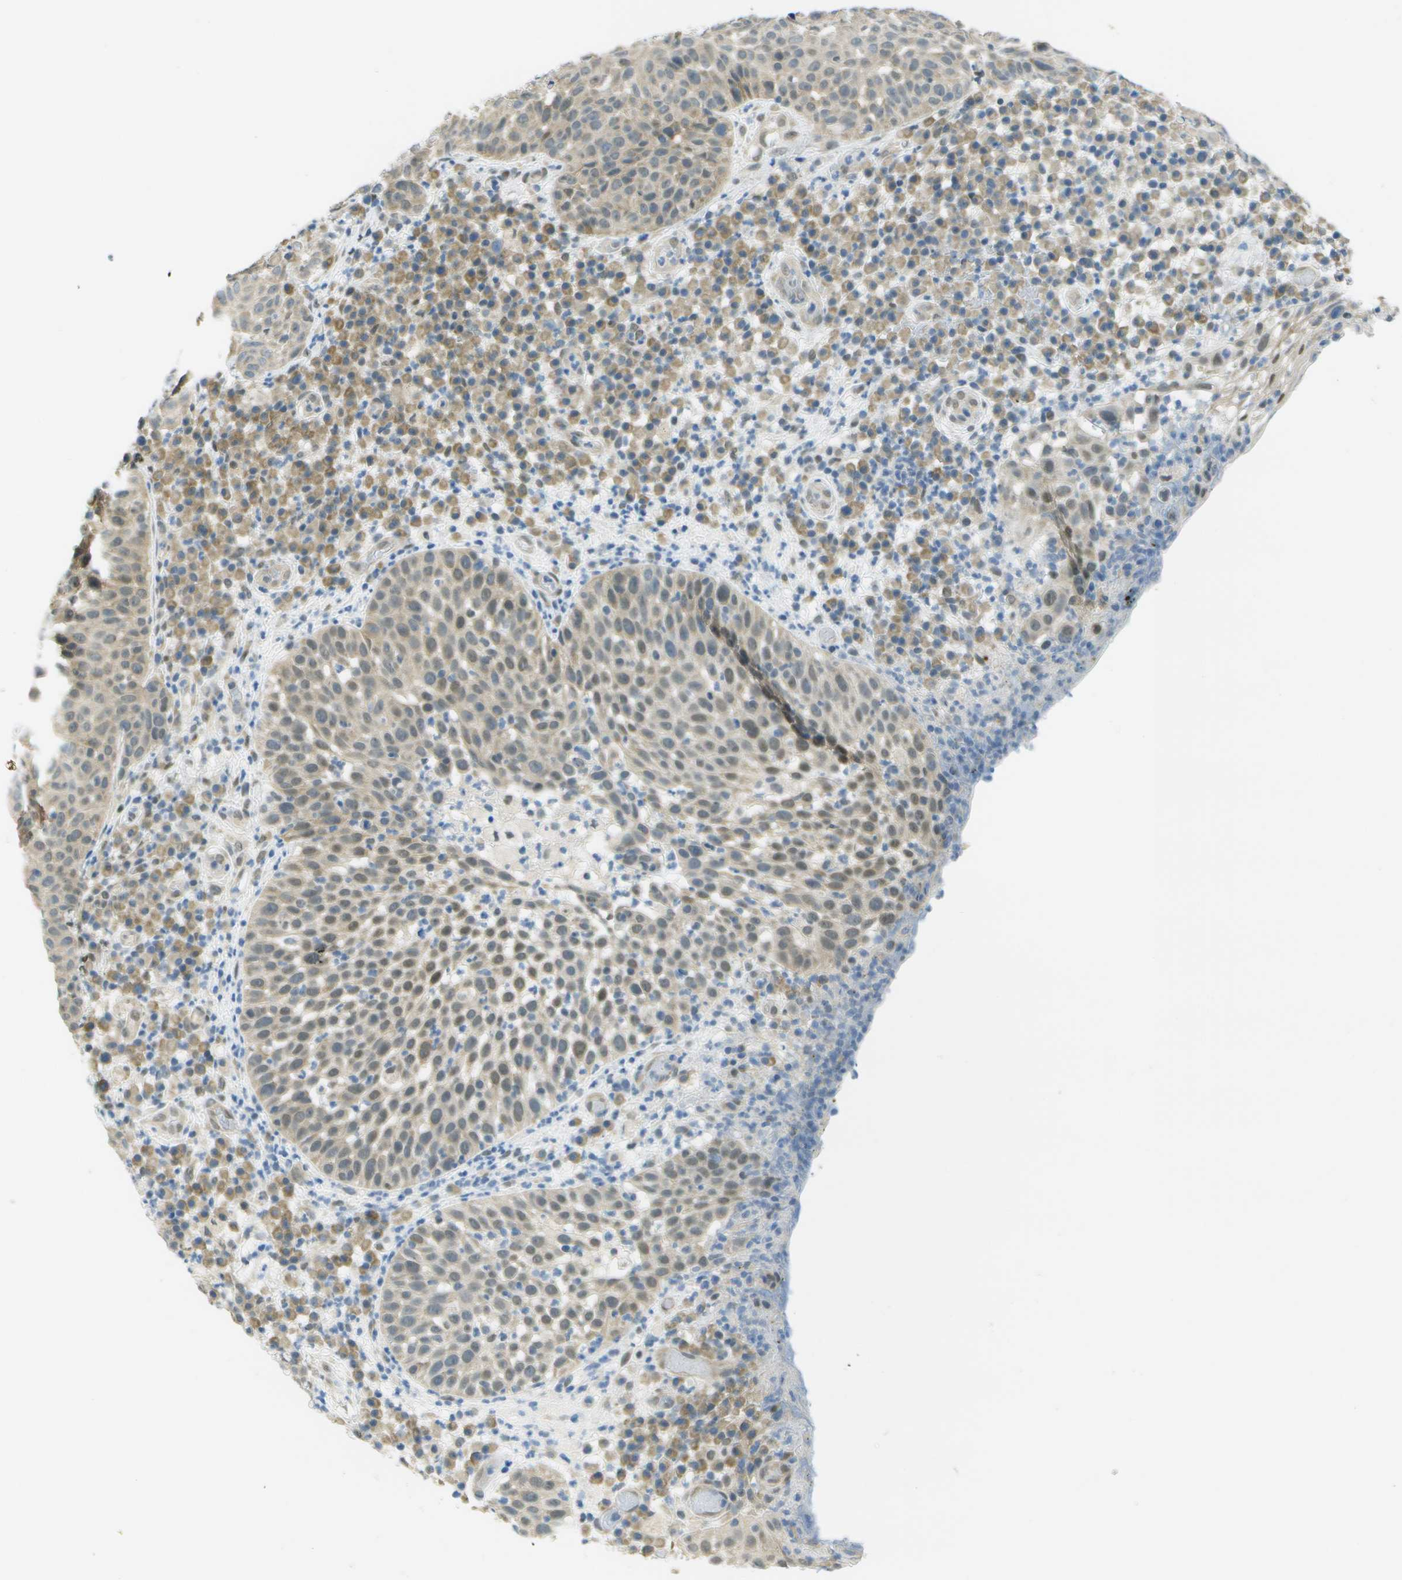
{"staining": {"intensity": "moderate", "quantity": "<25%", "location": "nuclear"}, "tissue": "skin cancer", "cell_type": "Tumor cells", "image_type": "cancer", "snomed": [{"axis": "morphology", "description": "Squamous cell carcinoma in situ, NOS"}, {"axis": "morphology", "description": "Squamous cell carcinoma, NOS"}, {"axis": "topography", "description": "Skin"}], "caption": "Protein expression analysis of human squamous cell carcinoma in situ (skin) reveals moderate nuclear staining in about <25% of tumor cells.", "gene": "ARID1B", "patient": {"sex": "male", "age": 93}}